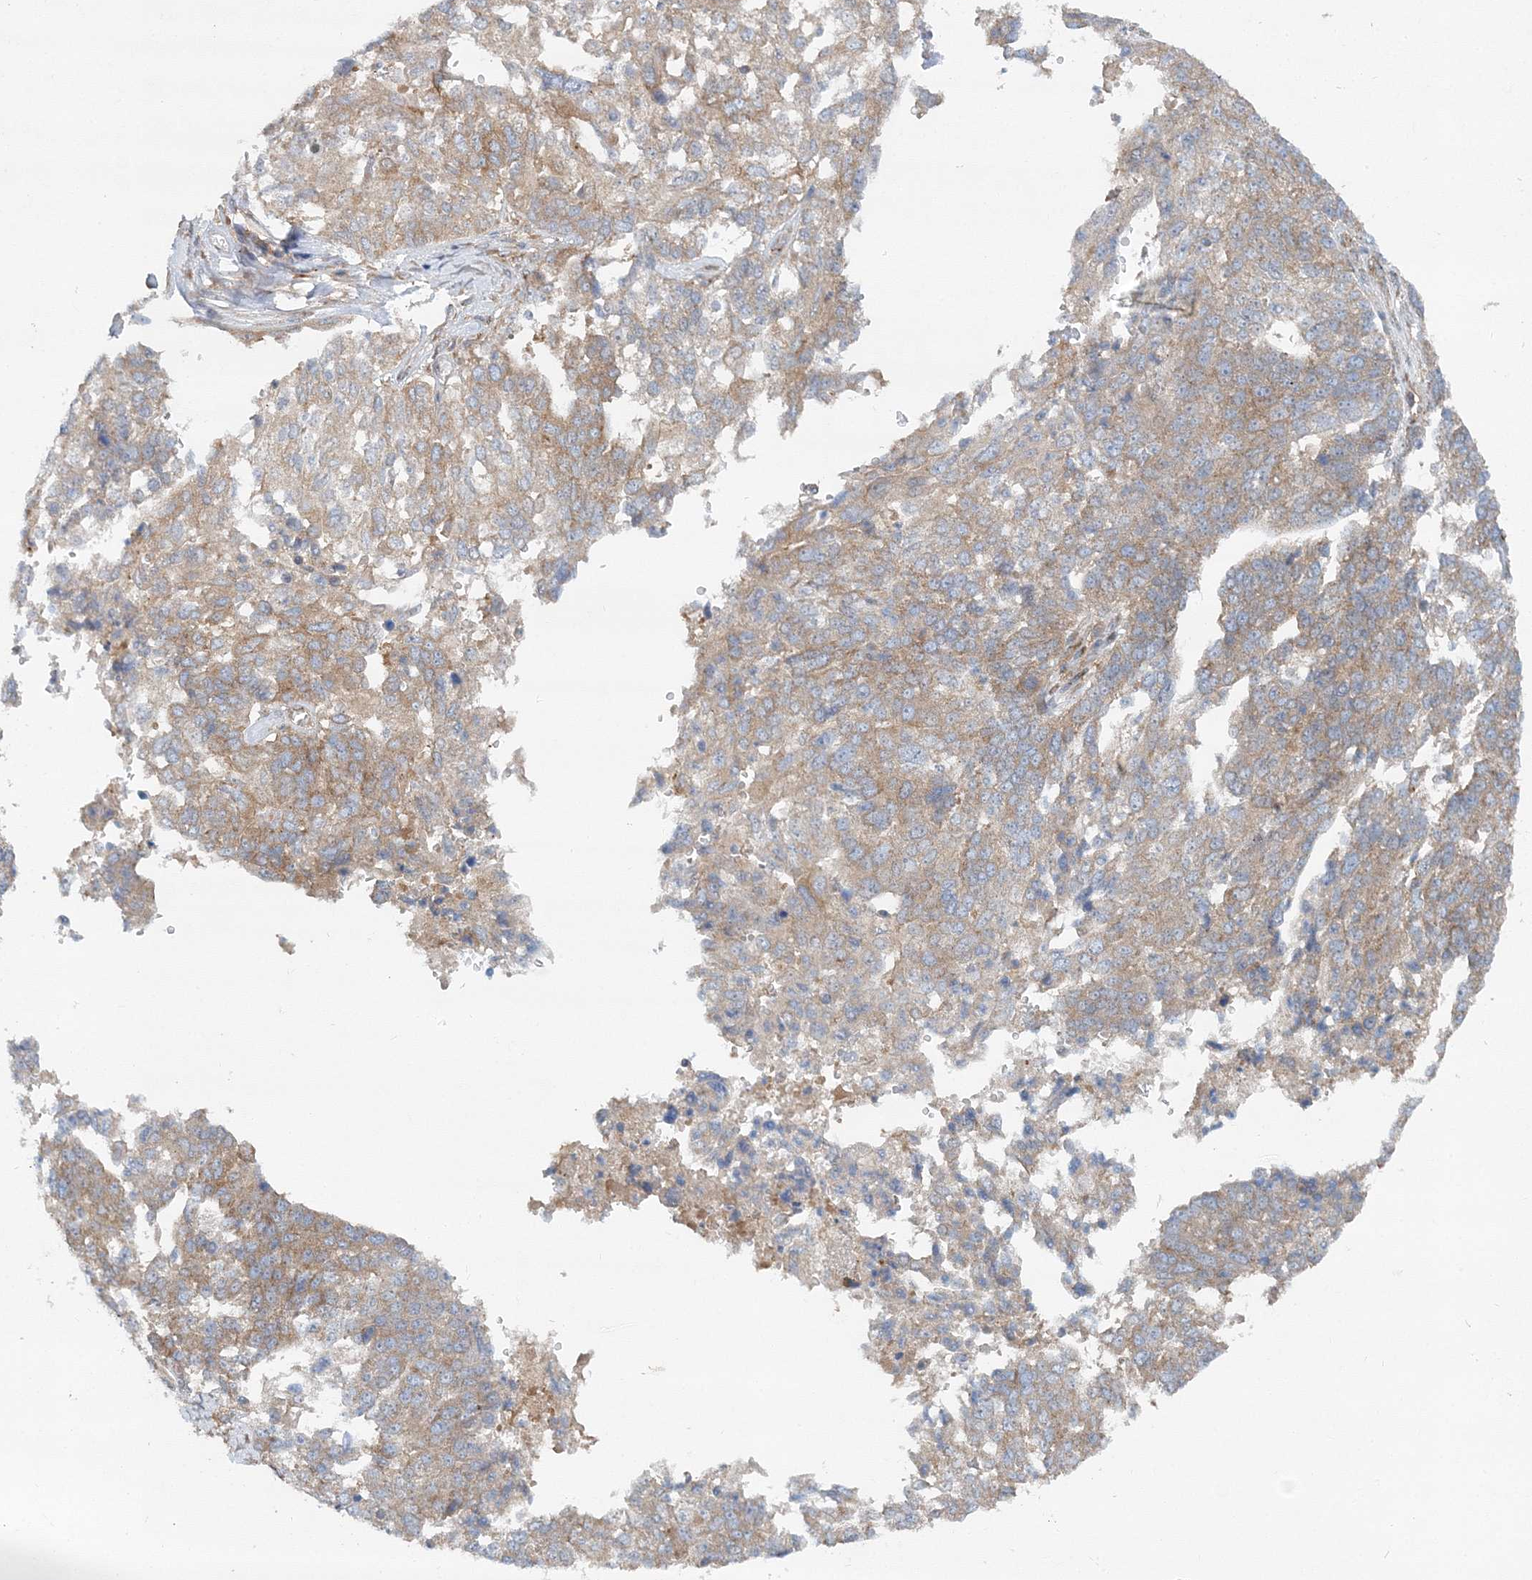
{"staining": {"intensity": "moderate", "quantity": ">75%", "location": "cytoplasmic/membranous"}, "tissue": "ovarian cancer", "cell_type": "Tumor cells", "image_type": "cancer", "snomed": [{"axis": "morphology", "description": "Cystadenocarcinoma, serous, NOS"}, {"axis": "topography", "description": "Ovary"}], "caption": "Serous cystadenocarcinoma (ovarian) tissue reveals moderate cytoplasmic/membranous staining in about >75% of tumor cells, visualized by immunohistochemistry. Immunohistochemistry stains the protein of interest in brown and the nuclei are stained blue.", "gene": "SEC23IP", "patient": {"sex": "female", "age": 44}}